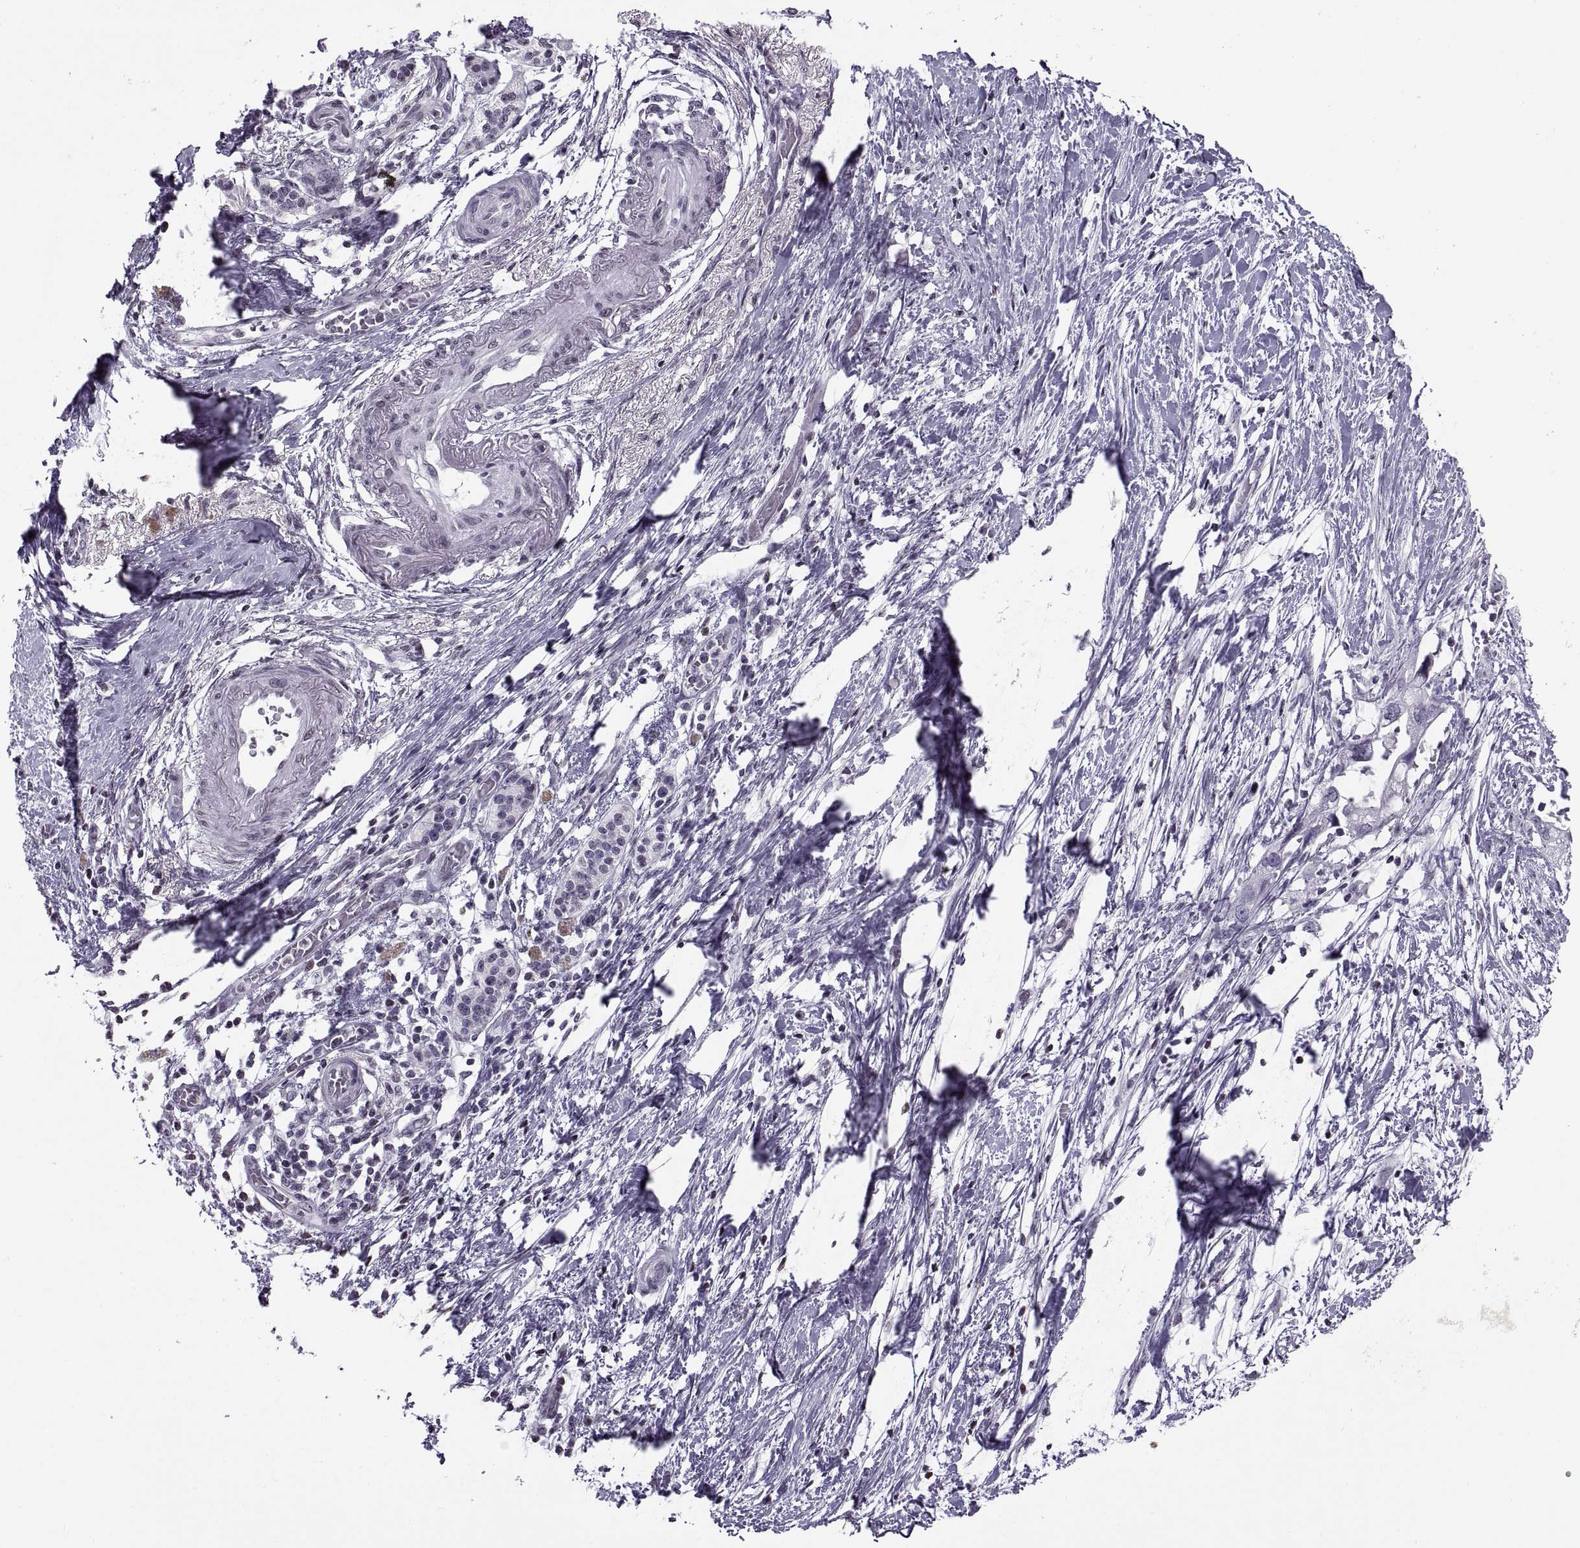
{"staining": {"intensity": "negative", "quantity": "none", "location": "none"}, "tissue": "pancreatic cancer", "cell_type": "Tumor cells", "image_type": "cancer", "snomed": [{"axis": "morphology", "description": "Adenocarcinoma, NOS"}, {"axis": "topography", "description": "Pancreas"}], "caption": "This is an immunohistochemistry photomicrograph of human adenocarcinoma (pancreatic). There is no expression in tumor cells.", "gene": "H1-8", "patient": {"sex": "female", "age": 72}}